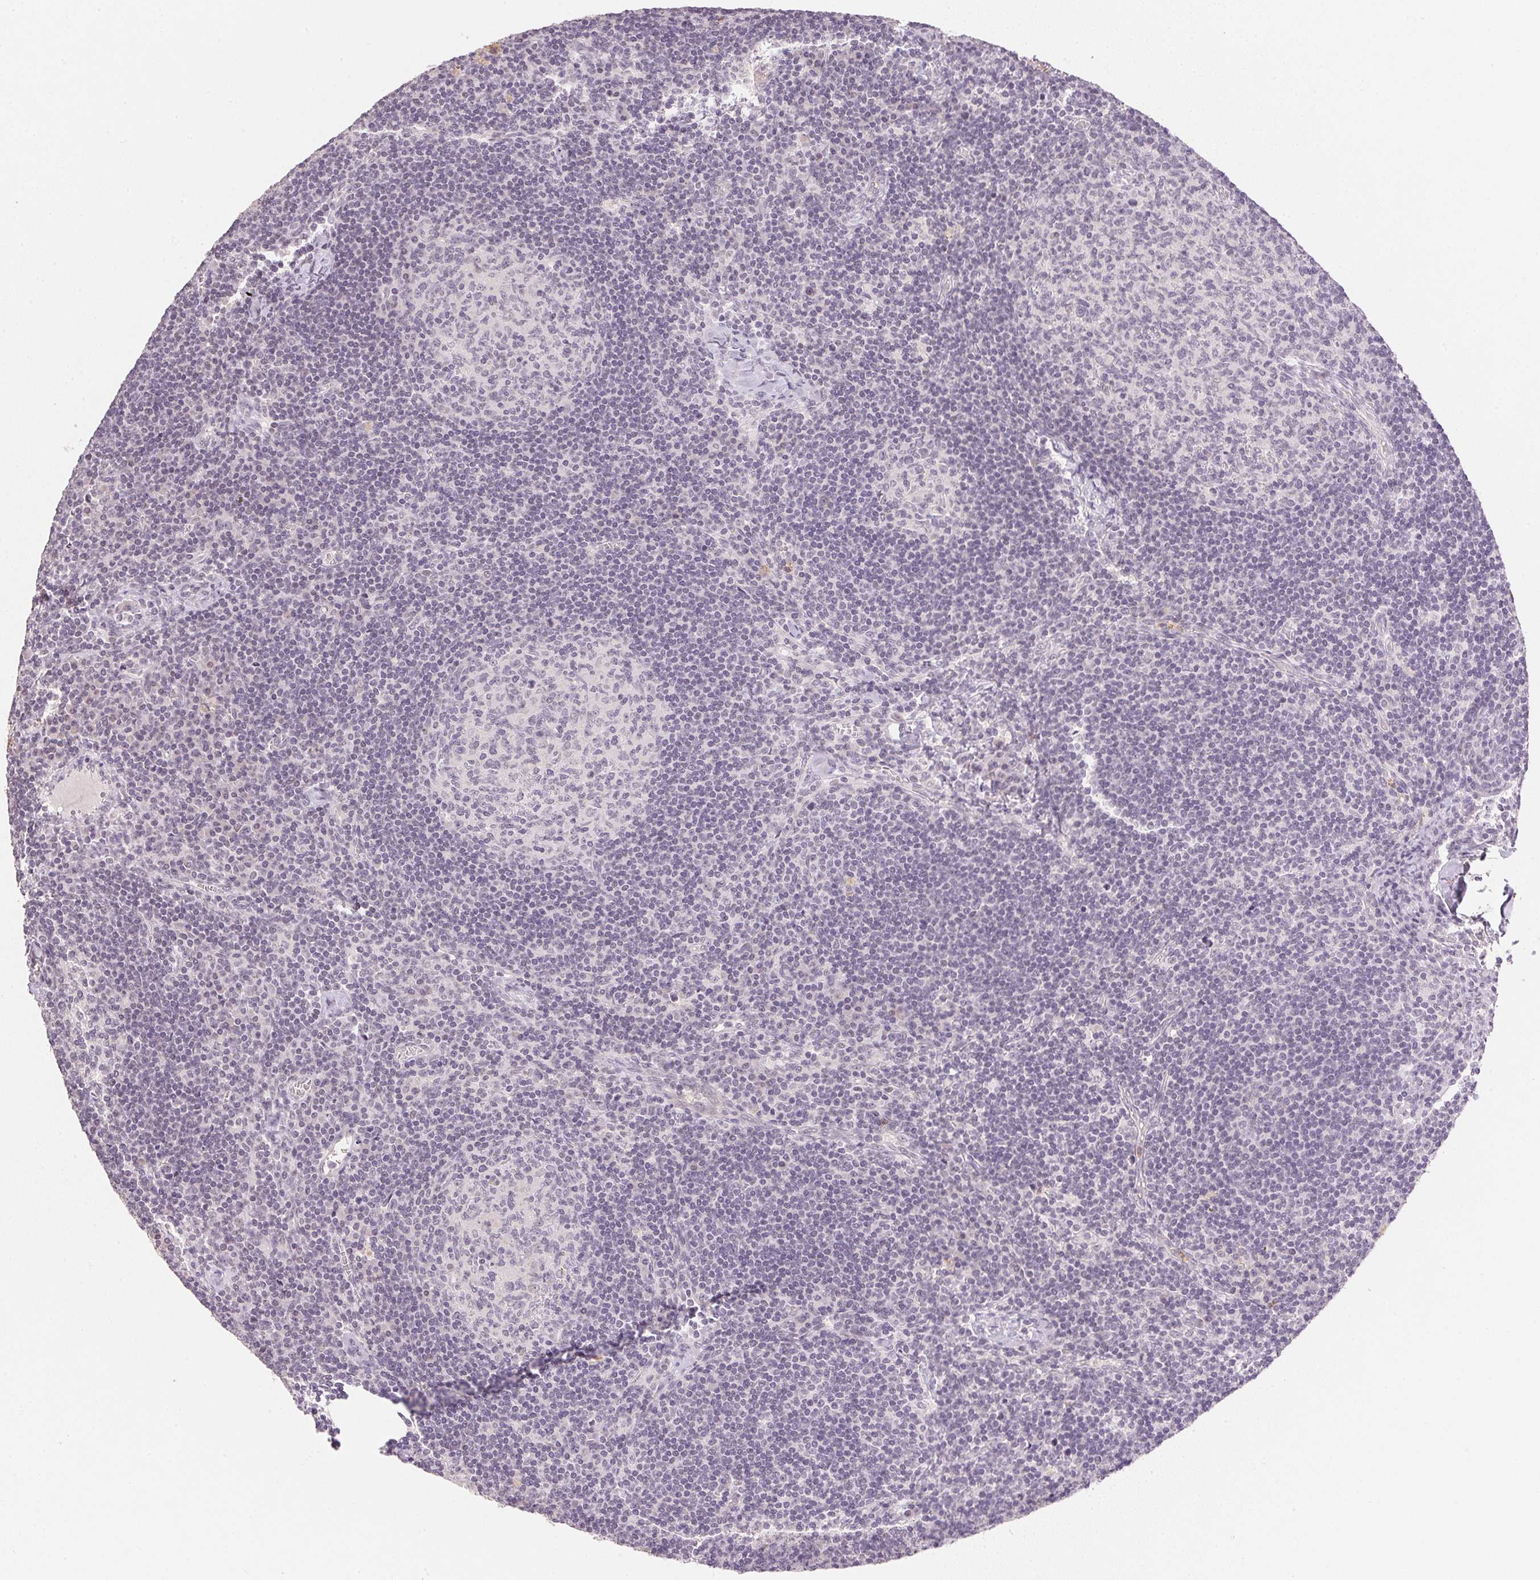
{"staining": {"intensity": "negative", "quantity": "none", "location": "none"}, "tissue": "lymph node", "cell_type": "Germinal center cells", "image_type": "normal", "snomed": [{"axis": "morphology", "description": "Normal tissue, NOS"}, {"axis": "topography", "description": "Lymph node"}], "caption": "Human lymph node stained for a protein using immunohistochemistry exhibits no expression in germinal center cells.", "gene": "SMTN", "patient": {"sex": "male", "age": 67}}